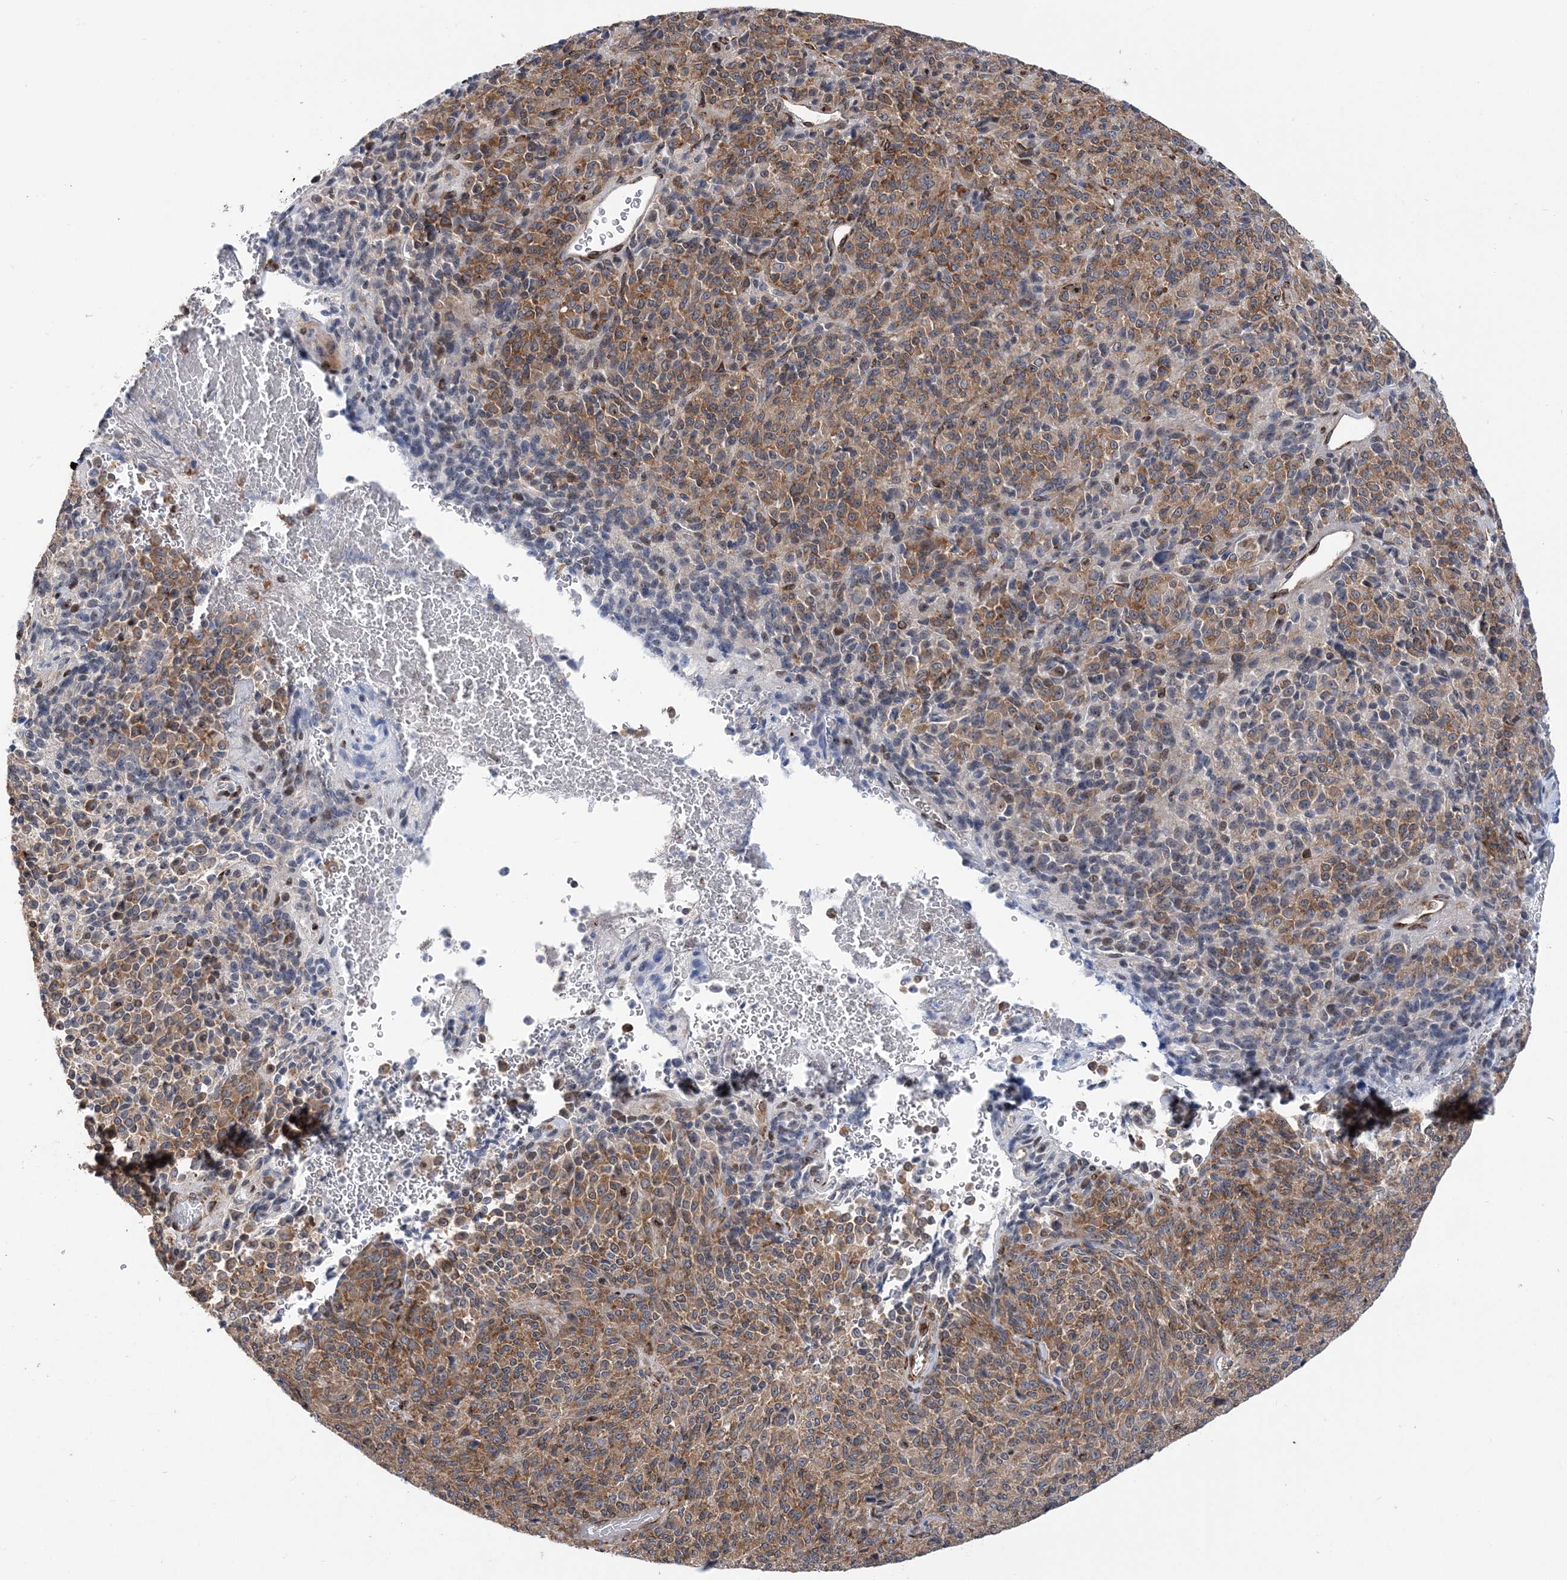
{"staining": {"intensity": "moderate", "quantity": "25%-75%", "location": "cytoplasmic/membranous"}, "tissue": "melanoma", "cell_type": "Tumor cells", "image_type": "cancer", "snomed": [{"axis": "morphology", "description": "Malignant melanoma, Metastatic site"}, {"axis": "topography", "description": "Brain"}], "caption": "An immunohistochemistry (IHC) photomicrograph of neoplastic tissue is shown. Protein staining in brown labels moderate cytoplasmic/membranous positivity in malignant melanoma (metastatic site) within tumor cells.", "gene": "PHF1", "patient": {"sex": "female", "age": 56}}